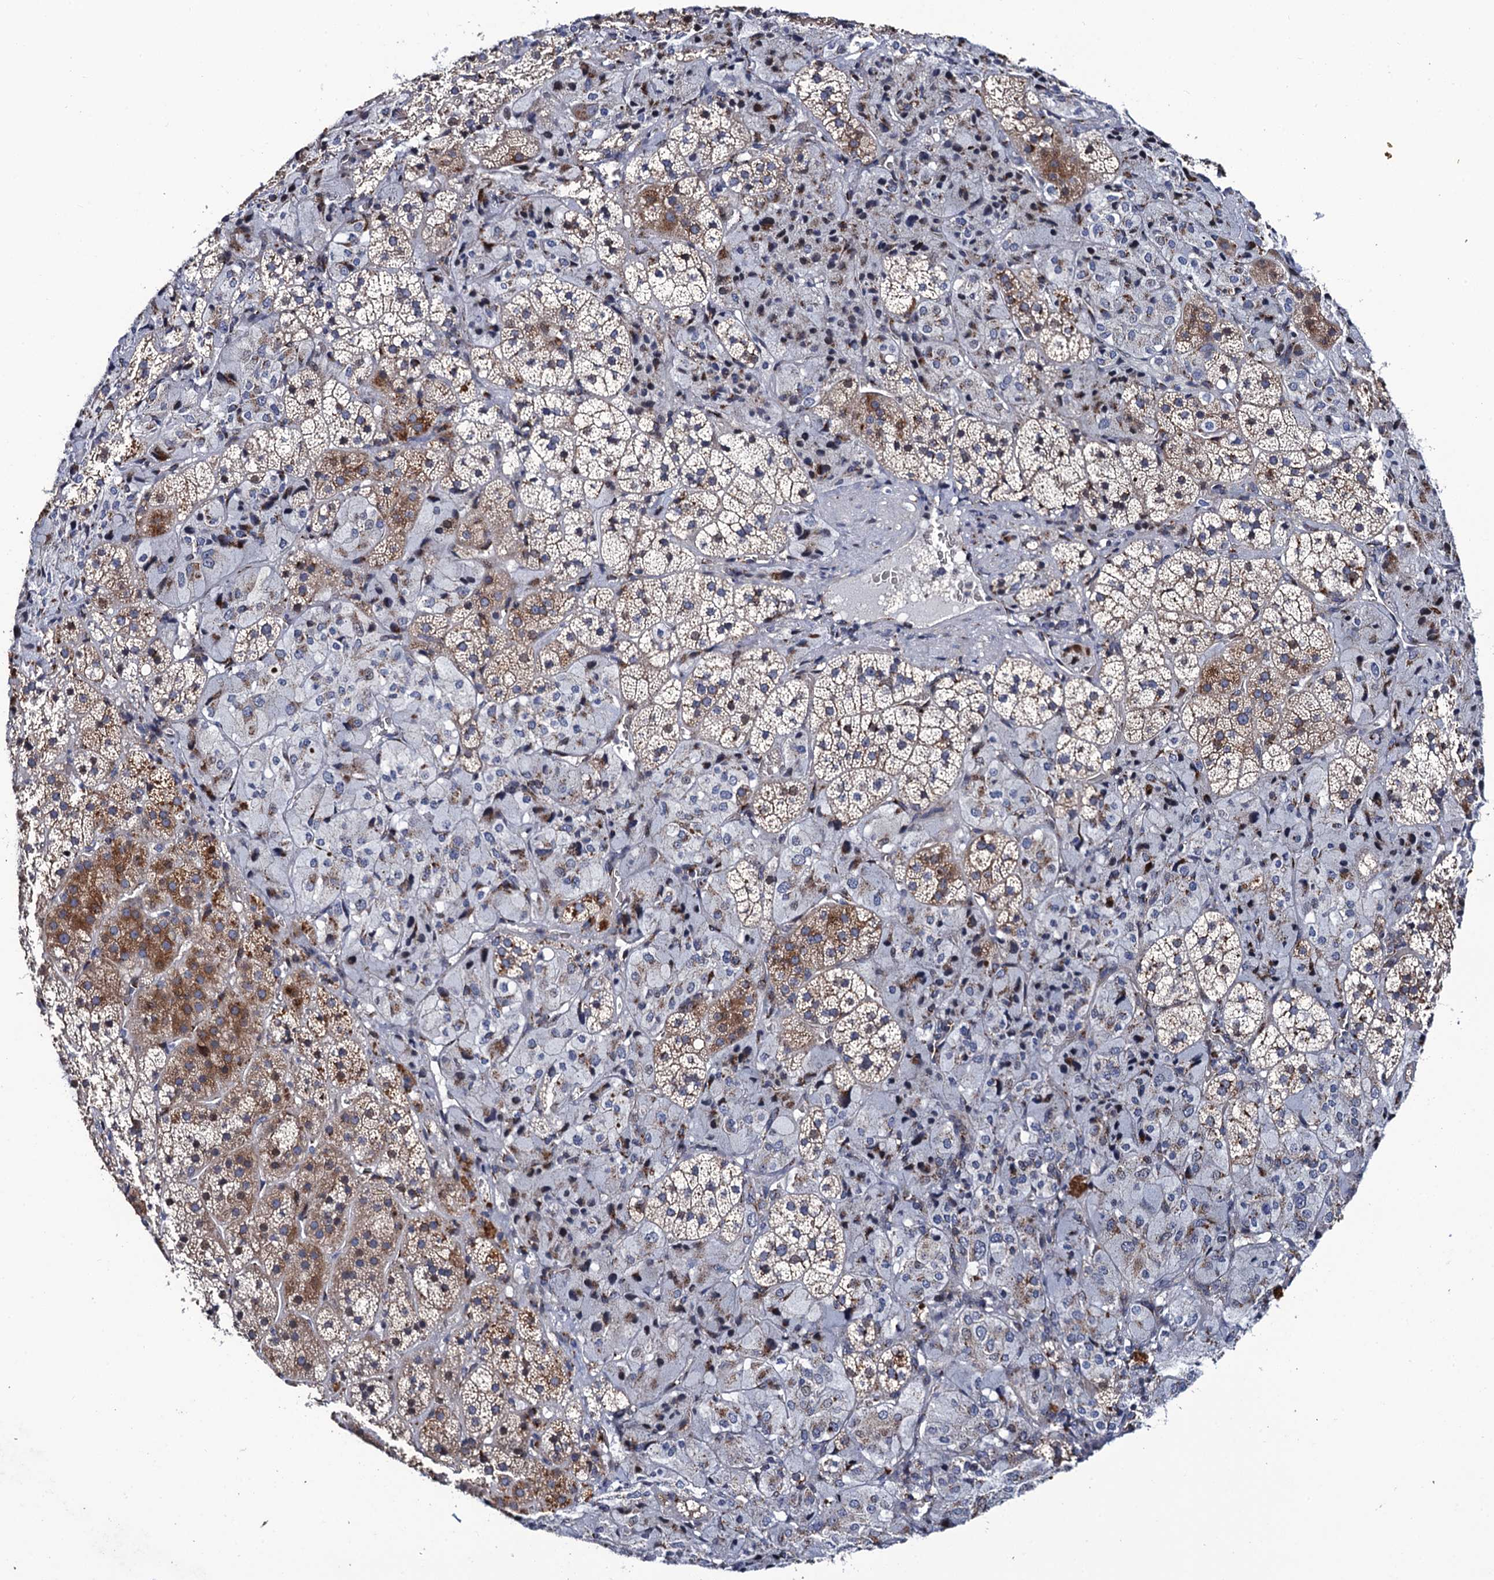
{"staining": {"intensity": "moderate", "quantity": "25%-75%", "location": "cytoplasmic/membranous"}, "tissue": "adrenal gland", "cell_type": "Glandular cells", "image_type": "normal", "snomed": [{"axis": "morphology", "description": "Normal tissue, NOS"}, {"axis": "topography", "description": "Adrenal gland"}], "caption": "IHC image of unremarkable human adrenal gland stained for a protein (brown), which shows medium levels of moderate cytoplasmic/membranous positivity in approximately 25%-75% of glandular cells.", "gene": "THAP2", "patient": {"sex": "female", "age": 44}}